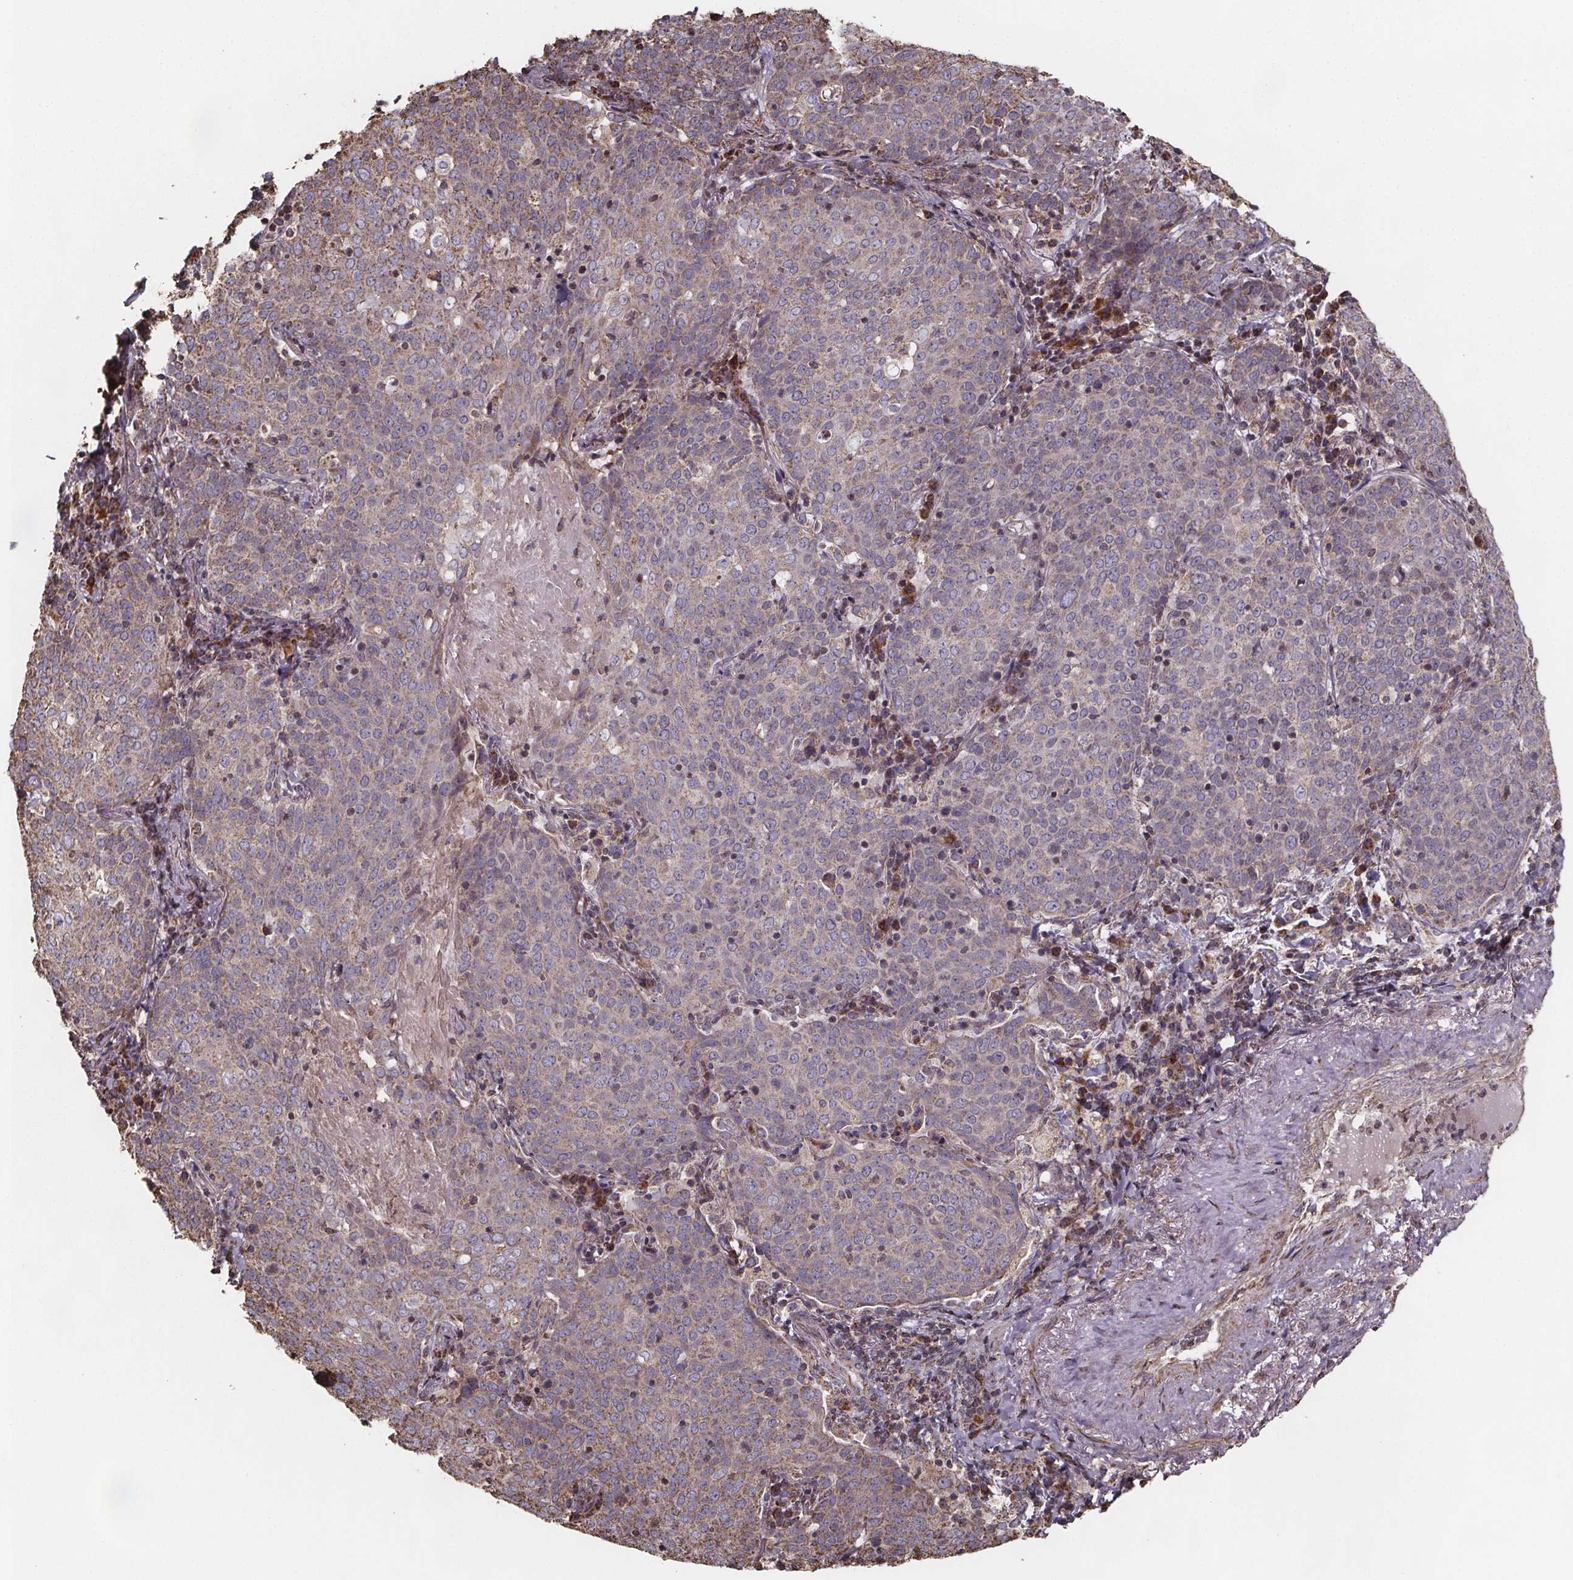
{"staining": {"intensity": "weak", "quantity": "<25%", "location": "cytoplasmic/membranous"}, "tissue": "lung cancer", "cell_type": "Tumor cells", "image_type": "cancer", "snomed": [{"axis": "morphology", "description": "Squamous cell carcinoma, NOS"}, {"axis": "topography", "description": "Lung"}], "caption": "Immunohistochemical staining of human lung squamous cell carcinoma shows no significant staining in tumor cells. The staining was performed using DAB to visualize the protein expression in brown, while the nuclei were stained in blue with hematoxylin (Magnification: 20x).", "gene": "SLC35D2", "patient": {"sex": "male", "age": 82}}